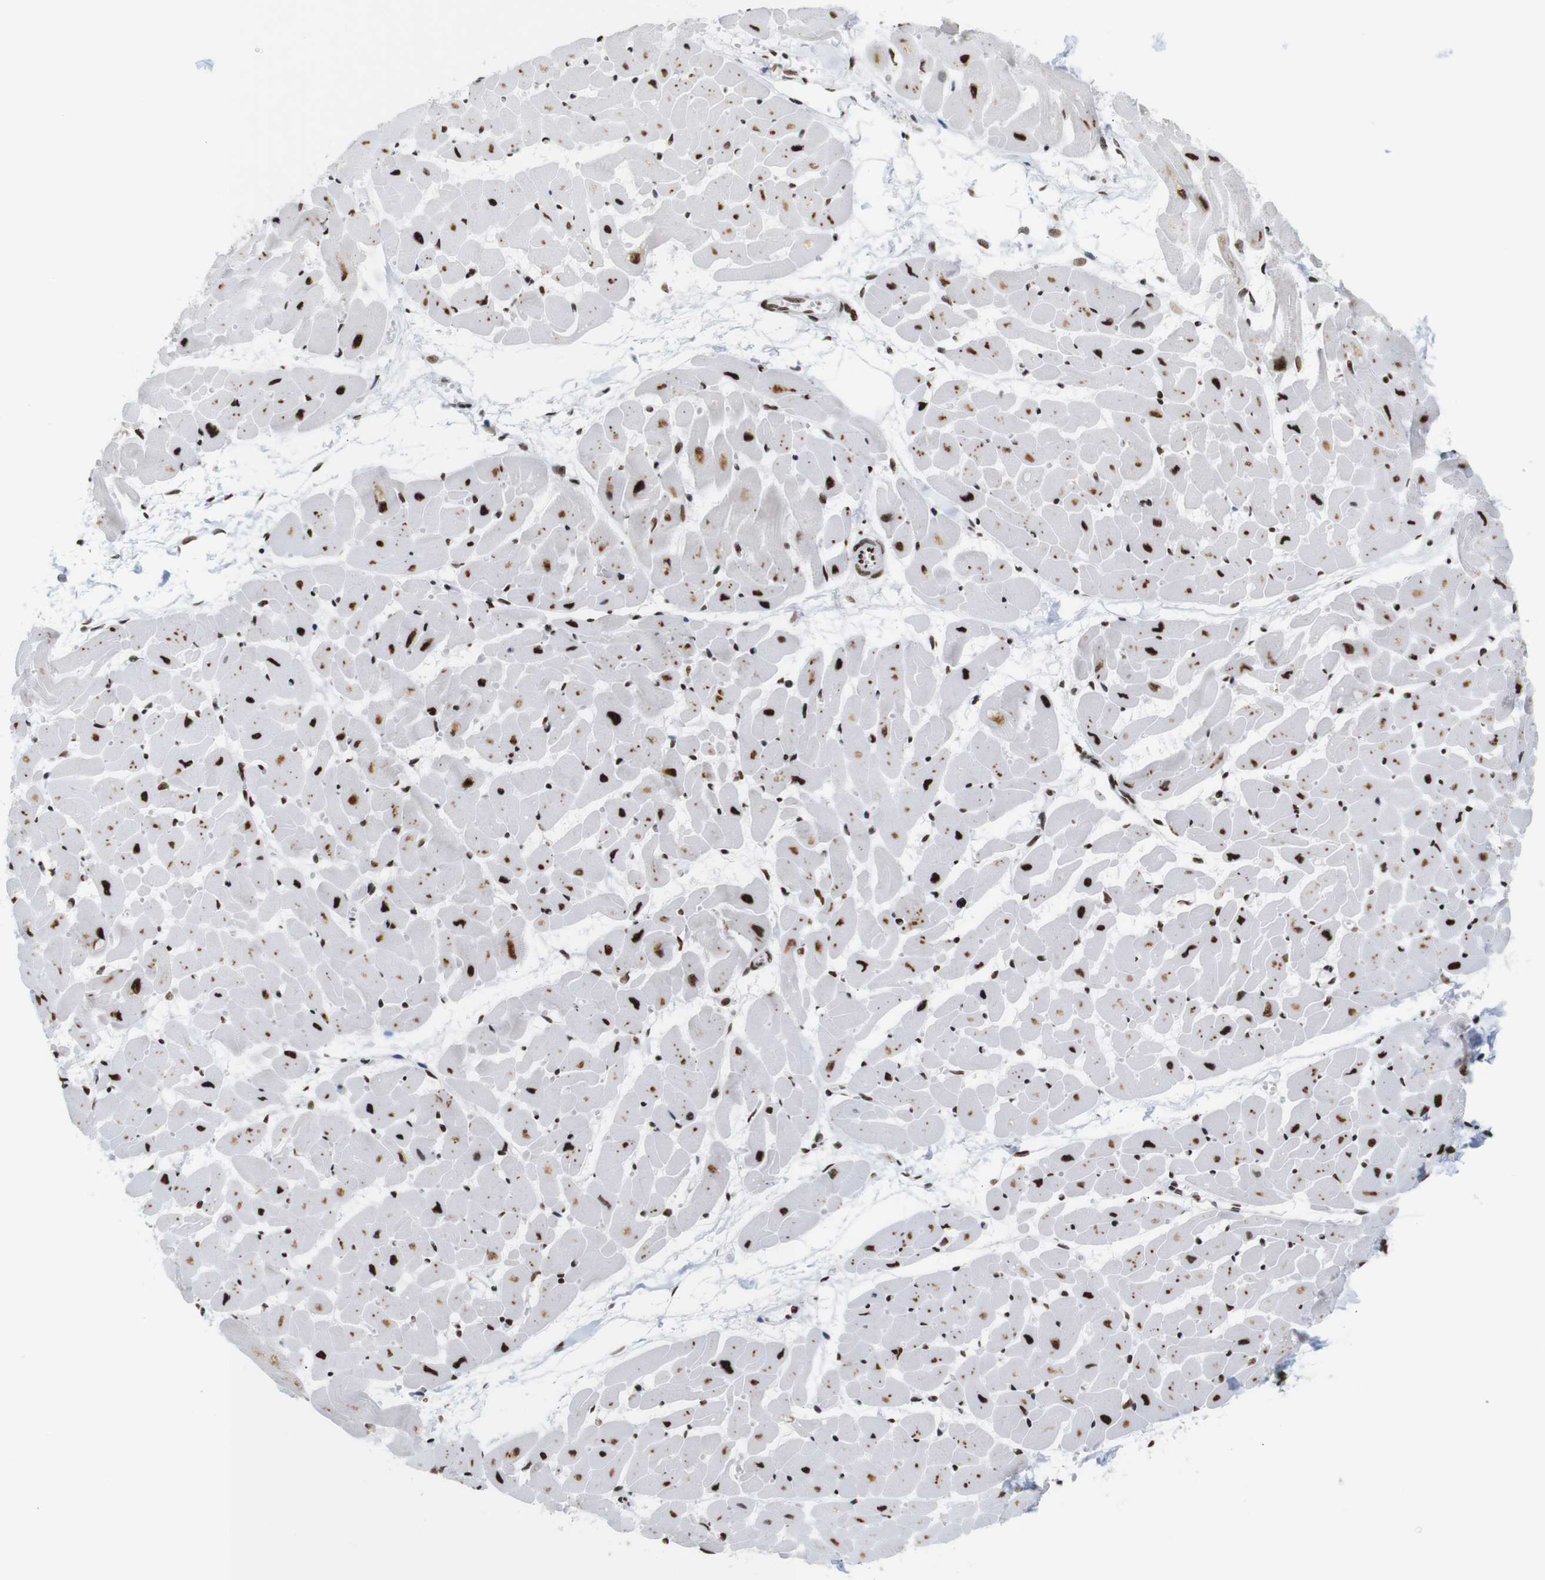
{"staining": {"intensity": "strong", "quantity": ">75%", "location": "nuclear"}, "tissue": "heart muscle", "cell_type": "Cardiomyocytes", "image_type": "normal", "snomed": [{"axis": "morphology", "description": "Normal tissue, NOS"}, {"axis": "topography", "description": "Heart"}], "caption": "The micrograph exhibits immunohistochemical staining of unremarkable heart muscle. There is strong nuclear staining is identified in about >75% of cardiomyocytes. The staining is performed using DAB (3,3'-diaminobenzidine) brown chromogen to label protein expression. The nuclei are counter-stained blue using hematoxylin.", "gene": "TRA2B", "patient": {"sex": "female", "age": 19}}